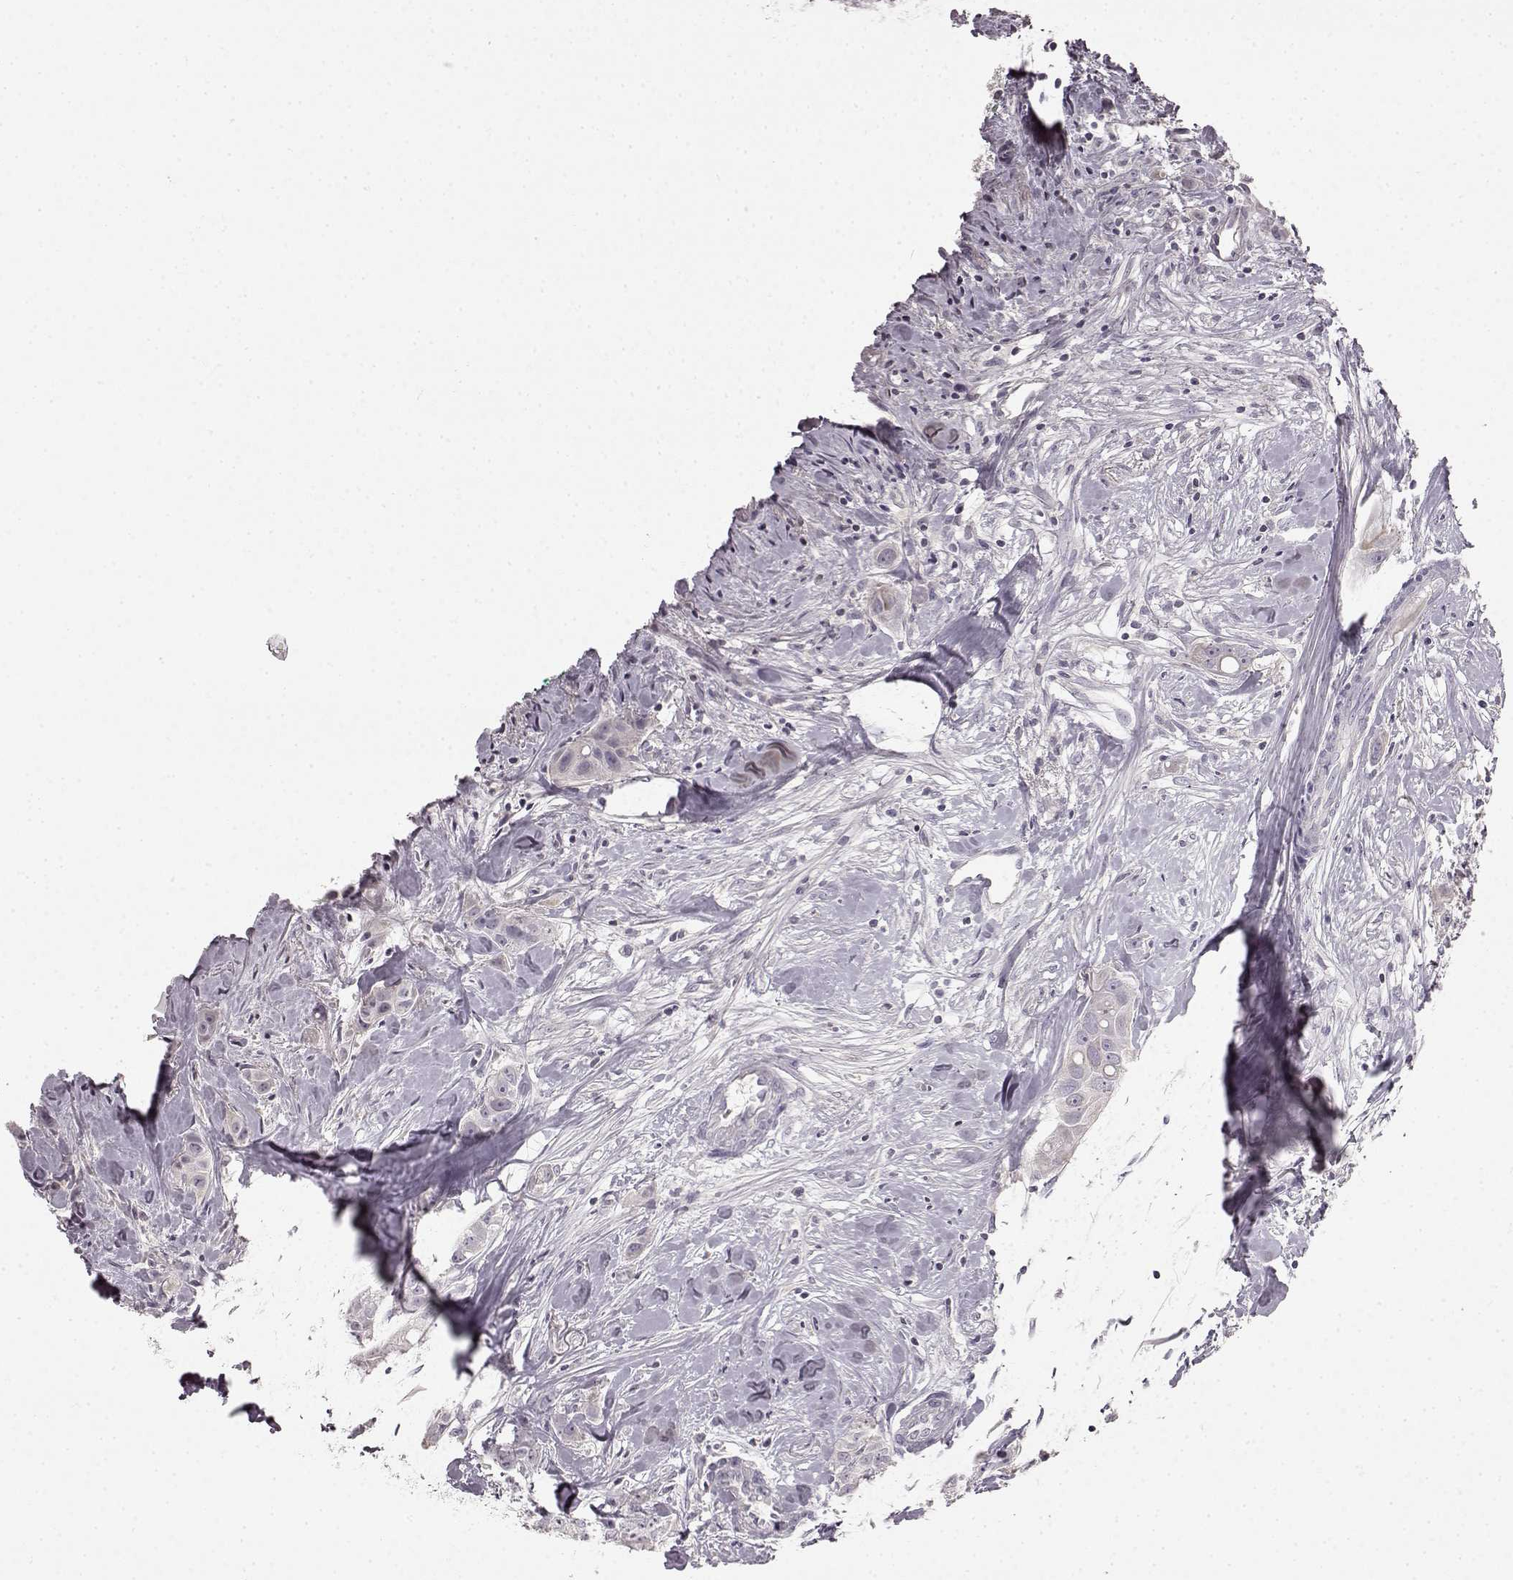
{"staining": {"intensity": "negative", "quantity": "none", "location": "none"}, "tissue": "breast cancer", "cell_type": "Tumor cells", "image_type": "cancer", "snomed": [{"axis": "morphology", "description": "Duct carcinoma"}, {"axis": "topography", "description": "Breast"}], "caption": "Immunohistochemistry (IHC) photomicrograph of breast cancer stained for a protein (brown), which shows no expression in tumor cells. (DAB IHC visualized using brightfield microscopy, high magnification).", "gene": "KRT85", "patient": {"sex": "female", "age": 43}}